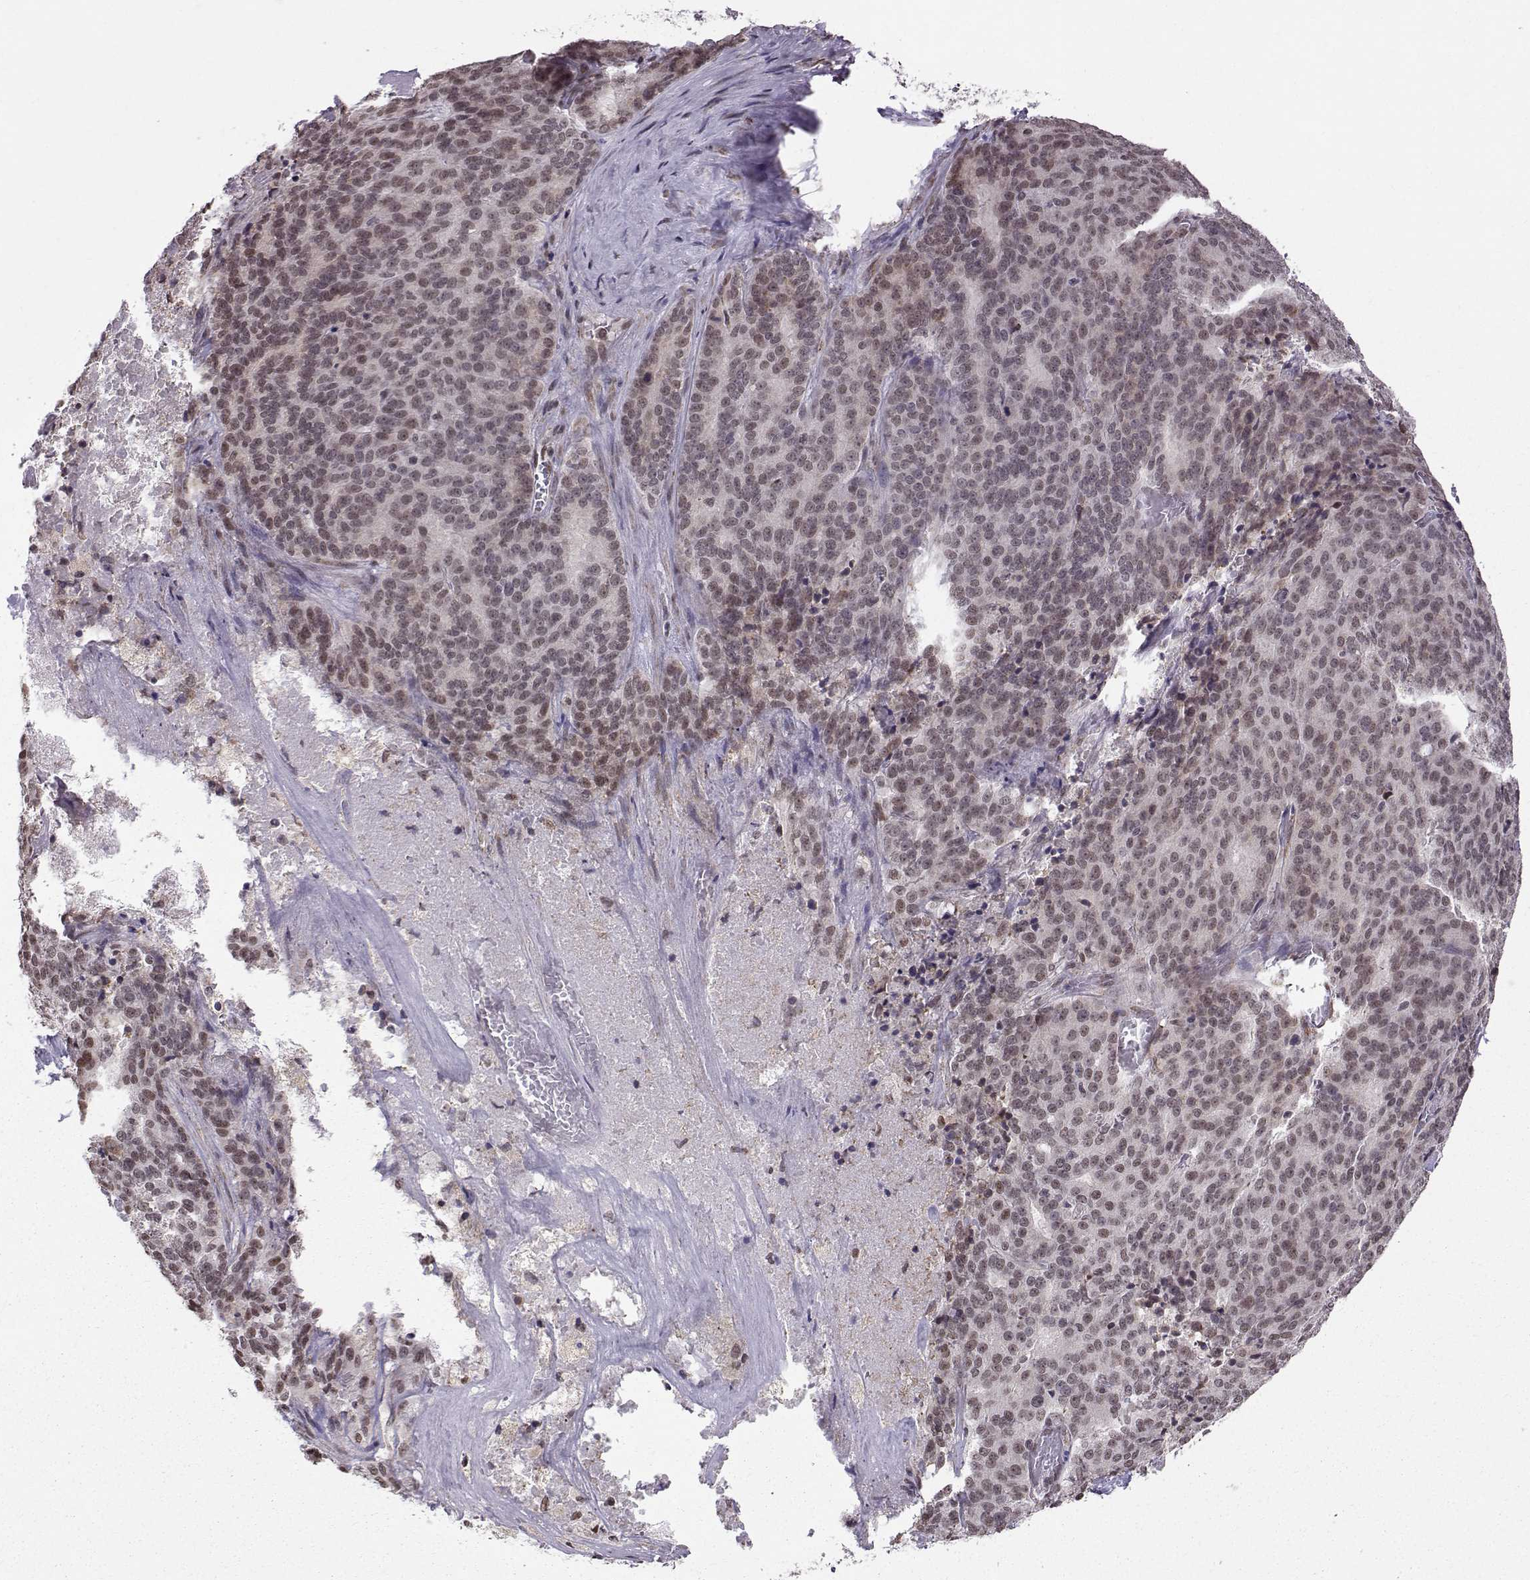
{"staining": {"intensity": "weak", "quantity": "25%-75%", "location": "nuclear"}, "tissue": "liver cancer", "cell_type": "Tumor cells", "image_type": "cancer", "snomed": [{"axis": "morphology", "description": "Cholangiocarcinoma"}, {"axis": "topography", "description": "Liver"}], "caption": "This is an image of immunohistochemistry (IHC) staining of cholangiocarcinoma (liver), which shows weak expression in the nuclear of tumor cells.", "gene": "EZH1", "patient": {"sex": "female", "age": 47}}